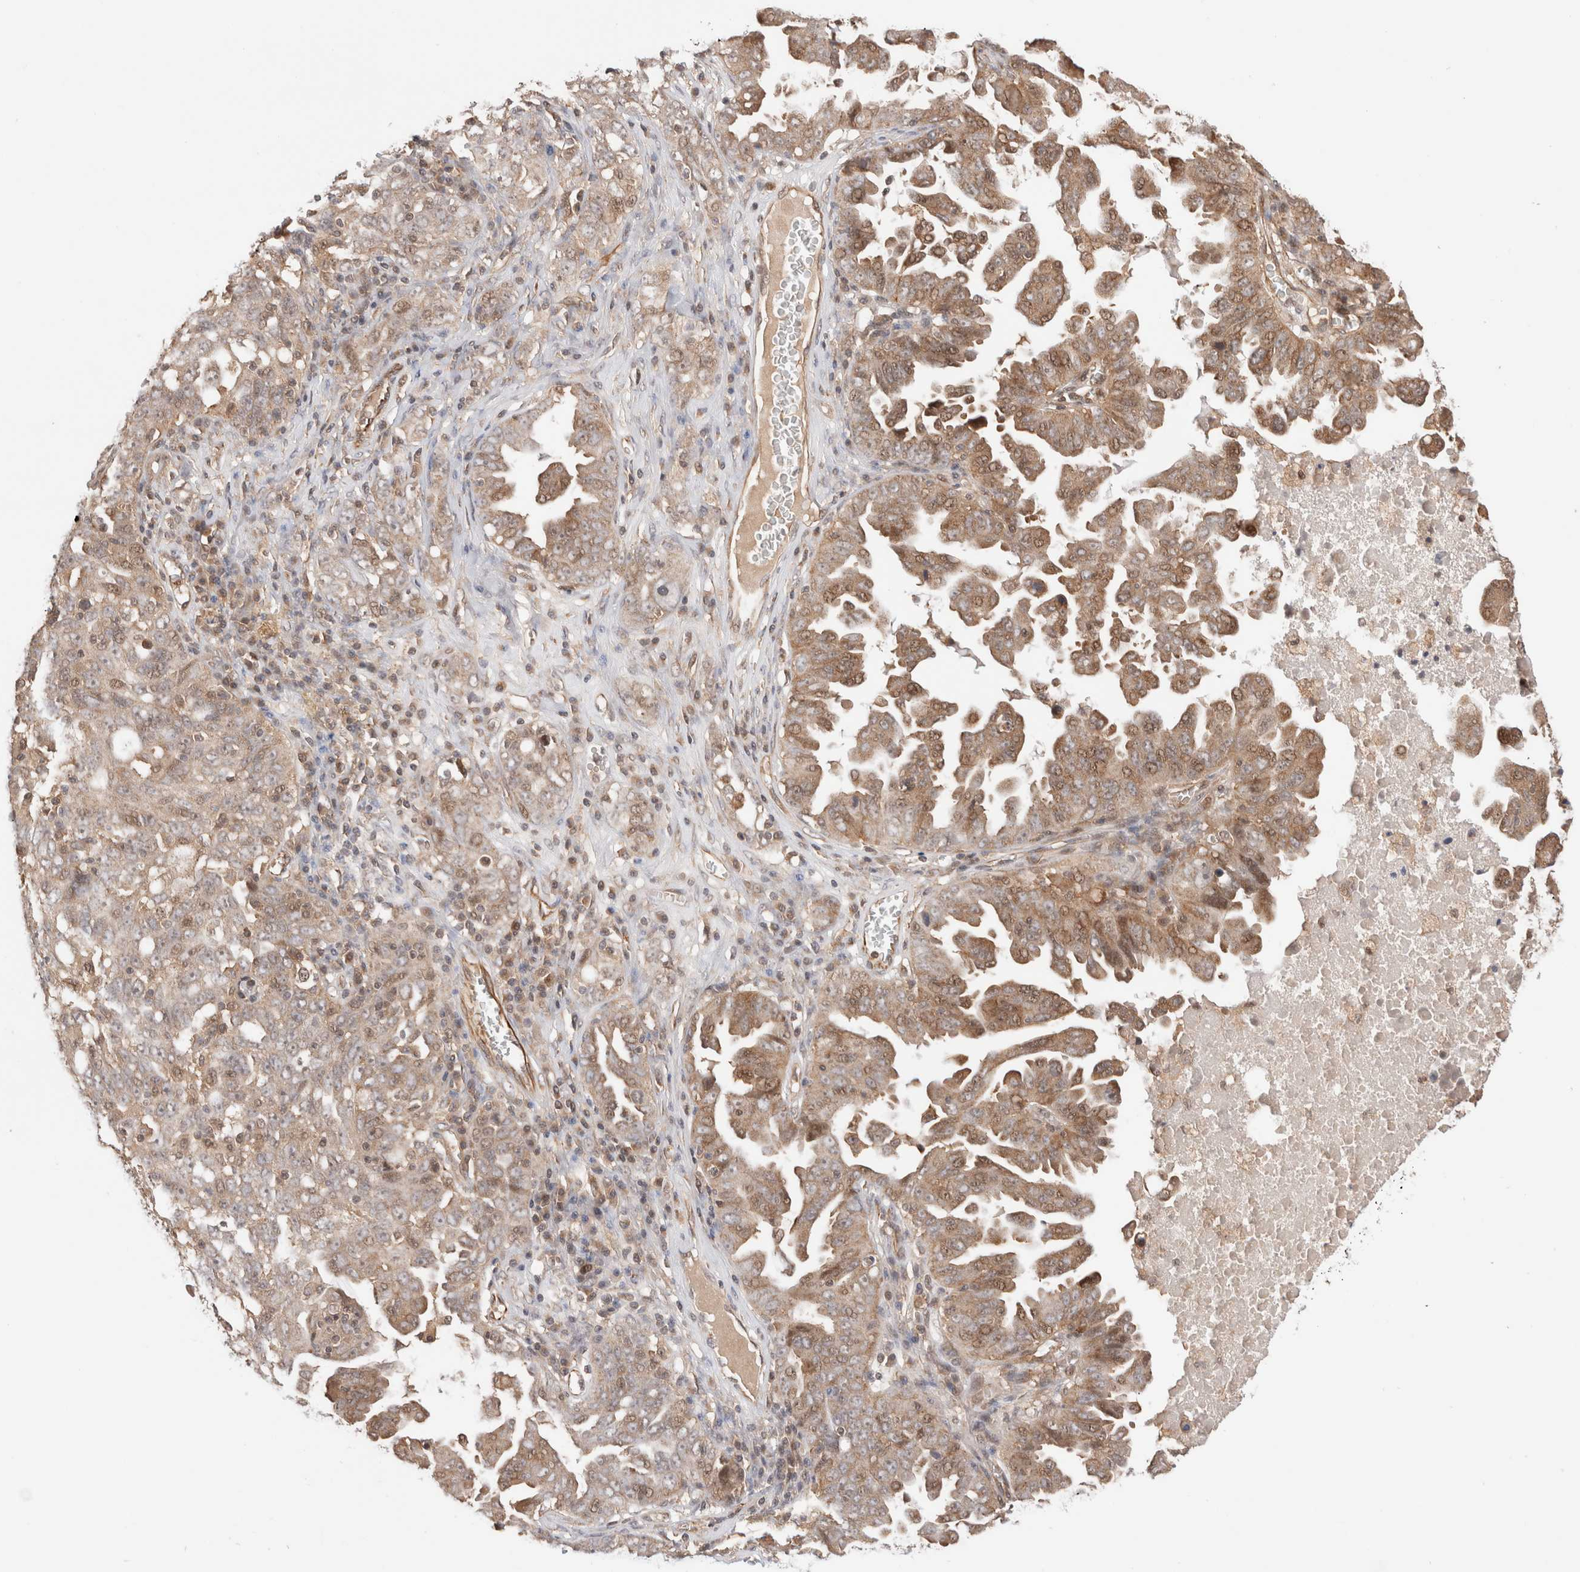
{"staining": {"intensity": "moderate", "quantity": ">75%", "location": "cytoplasmic/membranous,nuclear"}, "tissue": "ovarian cancer", "cell_type": "Tumor cells", "image_type": "cancer", "snomed": [{"axis": "morphology", "description": "Carcinoma, endometroid"}, {"axis": "topography", "description": "Ovary"}], "caption": "This is a photomicrograph of immunohistochemistry staining of ovarian cancer (endometroid carcinoma), which shows moderate expression in the cytoplasmic/membranous and nuclear of tumor cells.", "gene": "SIKE1", "patient": {"sex": "female", "age": 62}}